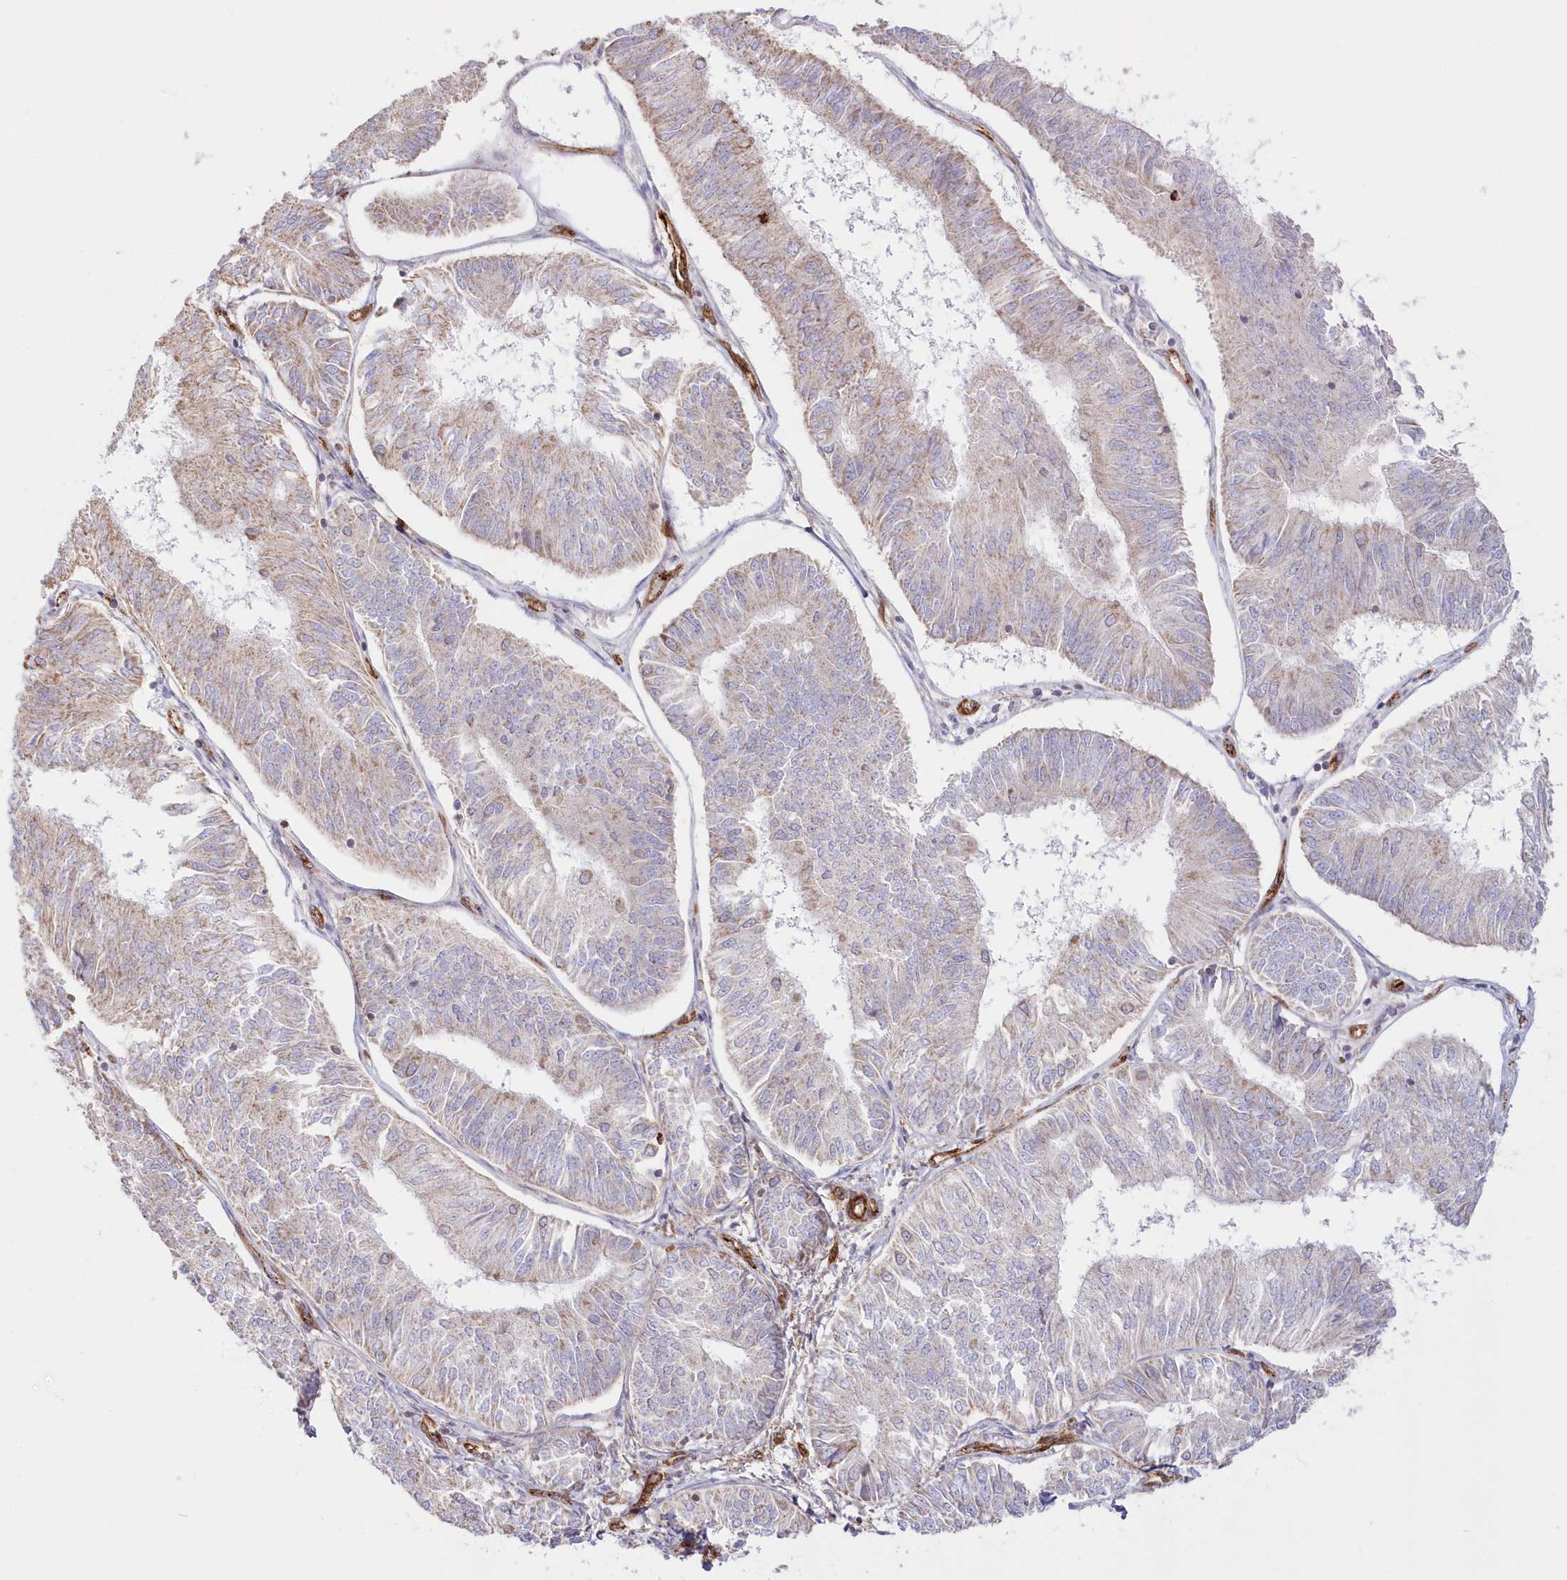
{"staining": {"intensity": "weak", "quantity": "<25%", "location": "cytoplasmic/membranous"}, "tissue": "endometrial cancer", "cell_type": "Tumor cells", "image_type": "cancer", "snomed": [{"axis": "morphology", "description": "Adenocarcinoma, NOS"}, {"axis": "topography", "description": "Endometrium"}], "caption": "Image shows no protein staining in tumor cells of endometrial cancer tissue.", "gene": "AFAP1L2", "patient": {"sex": "female", "age": 58}}